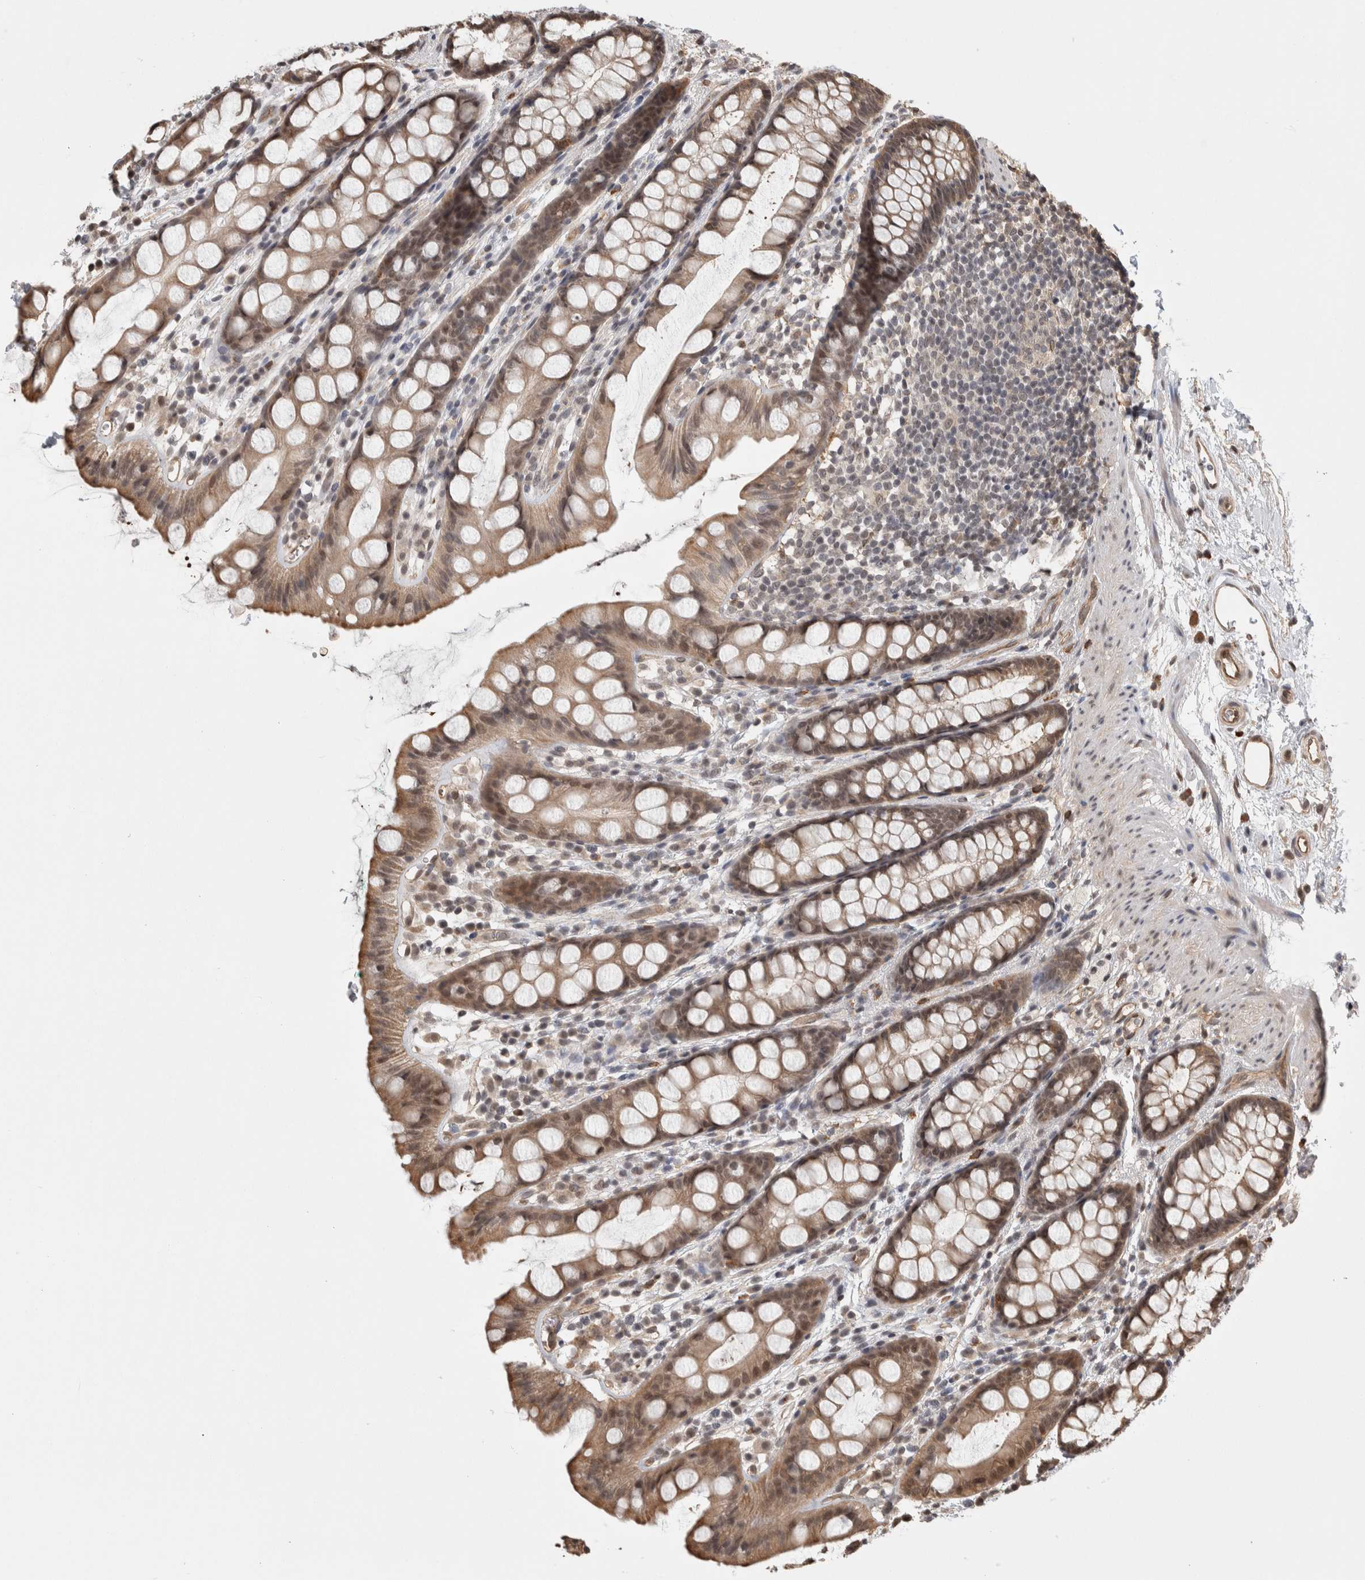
{"staining": {"intensity": "moderate", "quantity": ">75%", "location": "cytoplasmic/membranous,nuclear"}, "tissue": "rectum", "cell_type": "Glandular cells", "image_type": "normal", "snomed": [{"axis": "morphology", "description": "Normal tissue, NOS"}, {"axis": "topography", "description": "Rectum"}], "caption": "Immunohistochemical staining of normal human rectum exhibits moderate cytoplasmic/membranous,nuclear protein positivity in approximately >75% of glandular cells.", "gene": "ZNF592", "patient": {"sex": "female", "age": 65}}